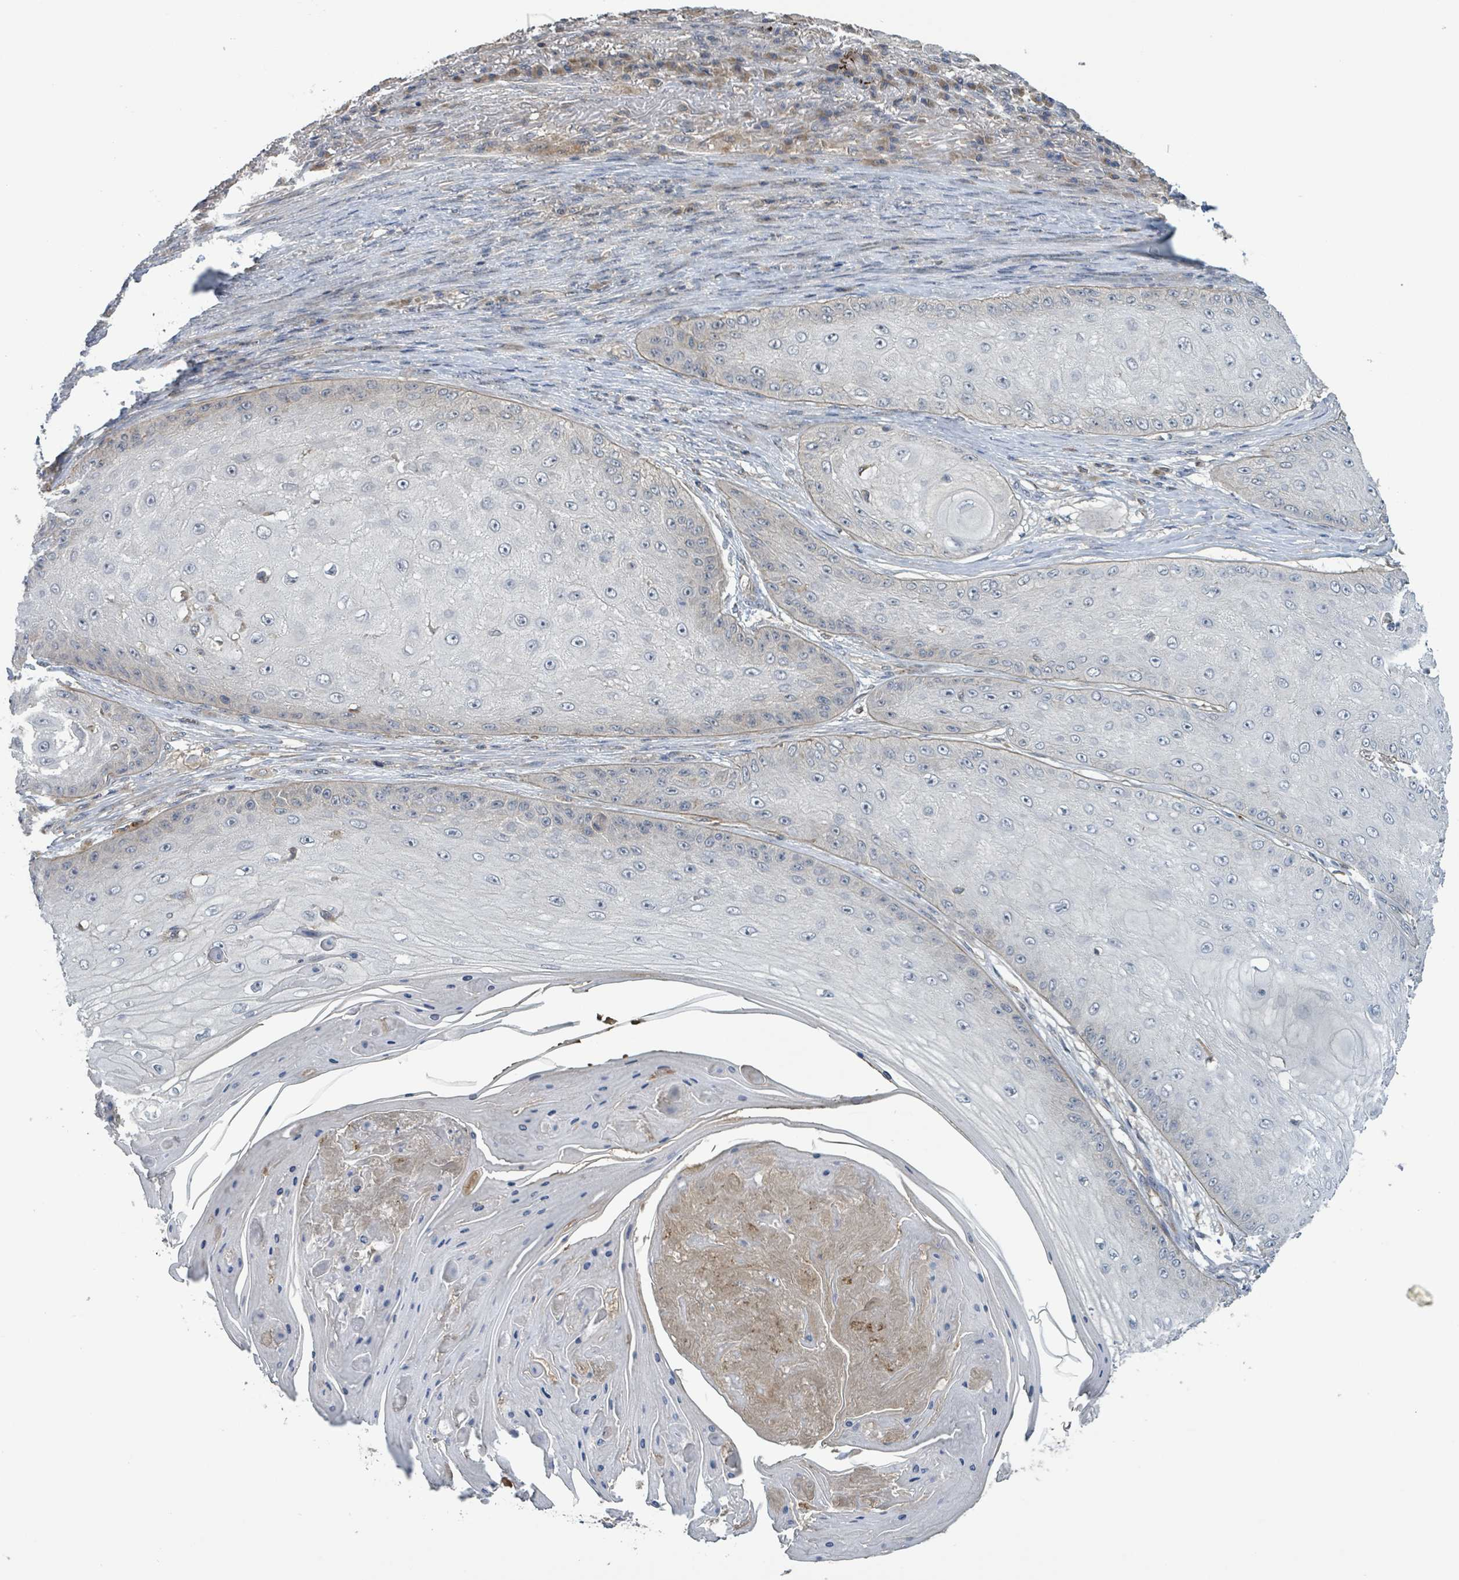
{"staining": {"intensity": "negative", "quantity": "none", "location": "none"}, "tissue": "skin cancer", "cell_type": "Tumor cells", "image_type": "cancer", "snomed": [{"axis": "morphology", "description": "Squamous cell carcinoma, NOS"}, {"axis": "topography", "description": "Skin"}], "caption": "High magnification brightfield microscopy of skin cancer (squamous cell carcinoma) stained with DAB (3,3'-diaminobenzidine) (brown) and counterstained with hematoxylin (blue): tumor cells show no significant positivity.", "gene": "CCDC121", "patient": {"sex": "male", "age": 70}}